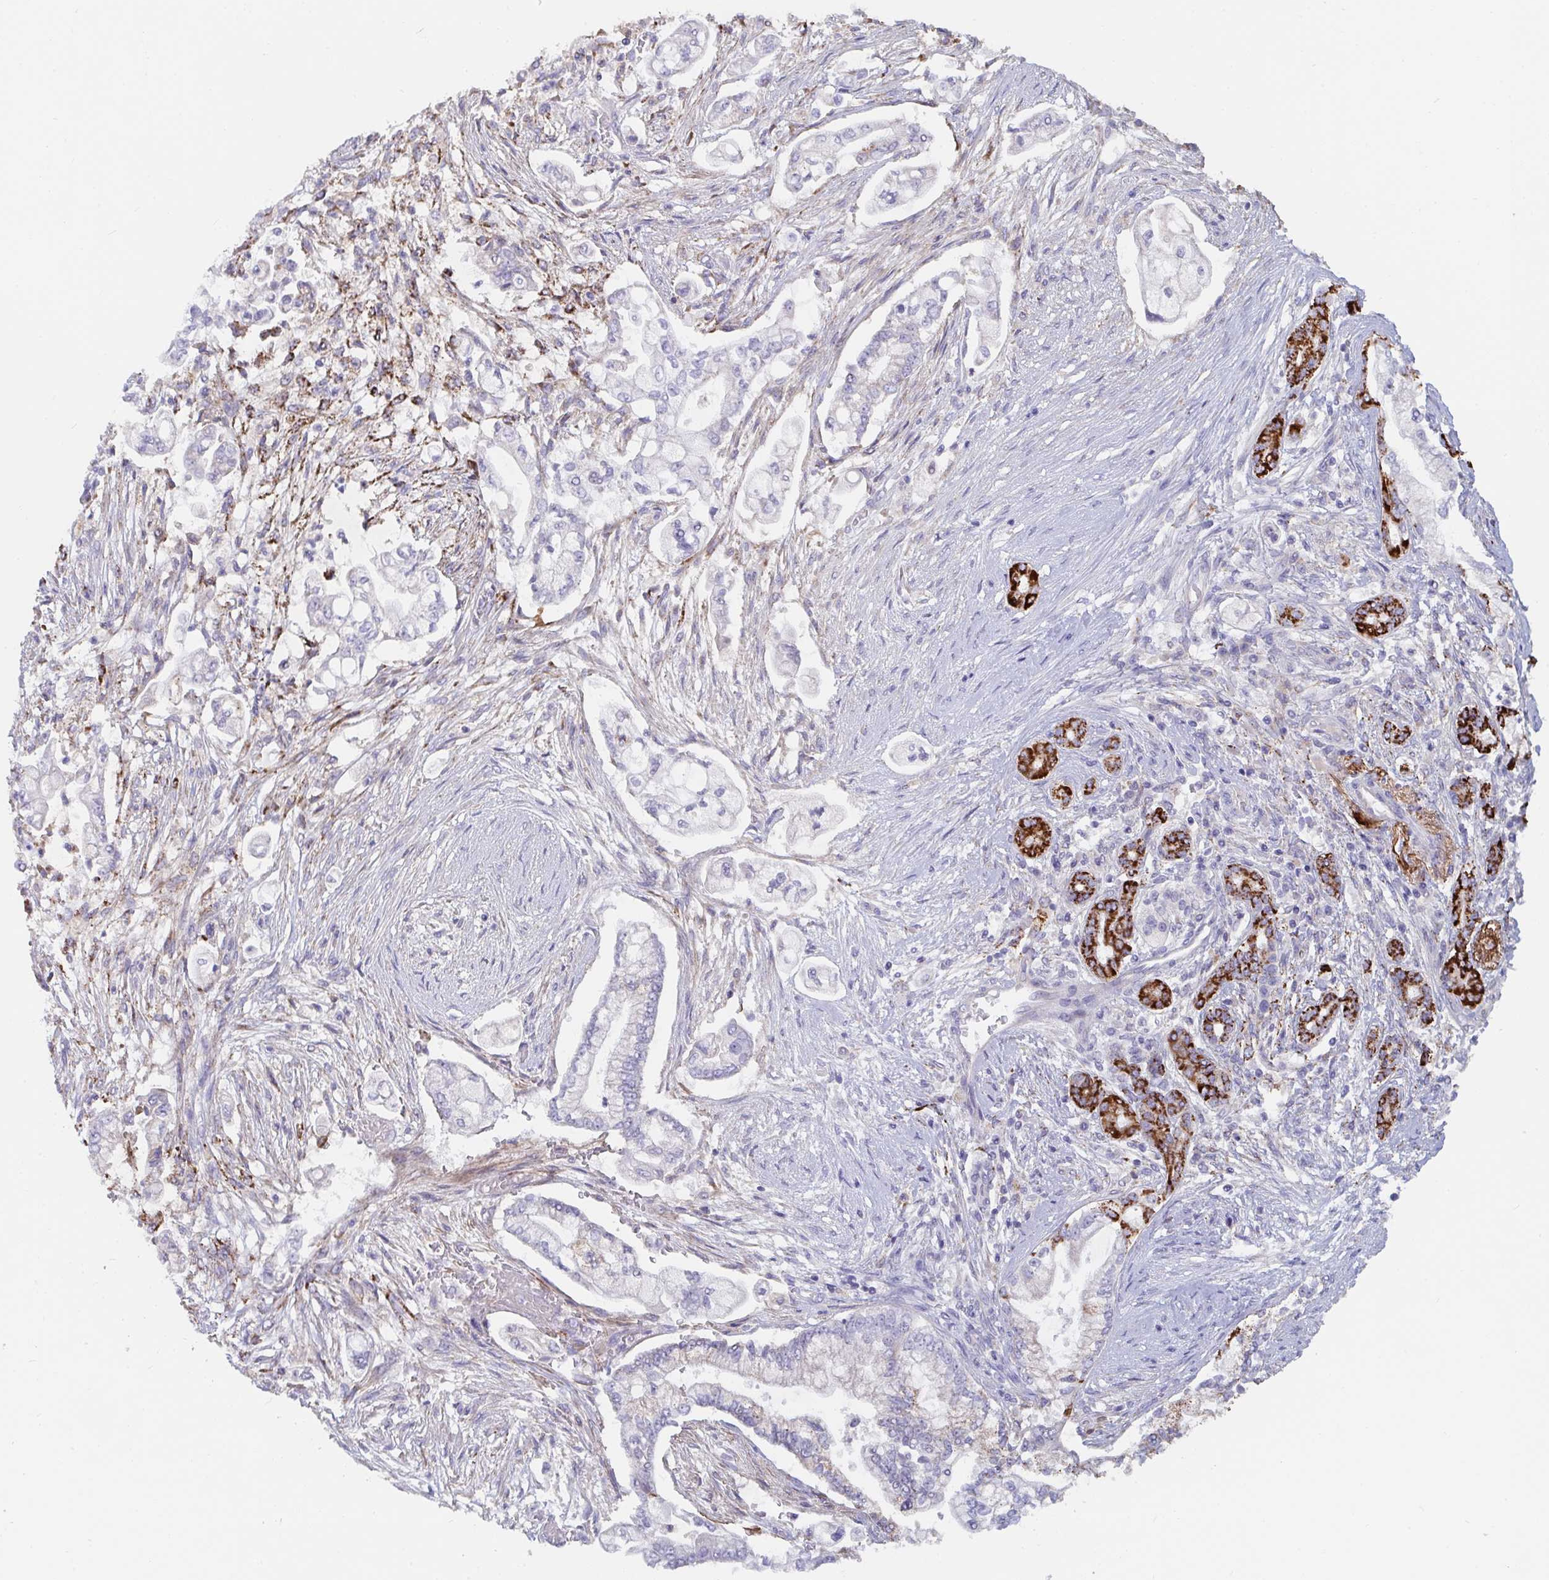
{"staining": {"intensity": "negative", "quantity": "none", "location": "none"}, "tissue": "pancreatic cancer", "cell_type": "Tumor cells", "image_type": "cancer", "snomed": [{"axis": "morphology", "description": "Adenocarcinoma, NOS"}, {"axis": "topography", "description": "Pancreas"}], "caption": "The IHC image has no significant positivity in tumor cells of pancreatic adenocarcinoma tissue.", "gene": "FAM156B", "patient": {"sex": "female", "age": 69}}